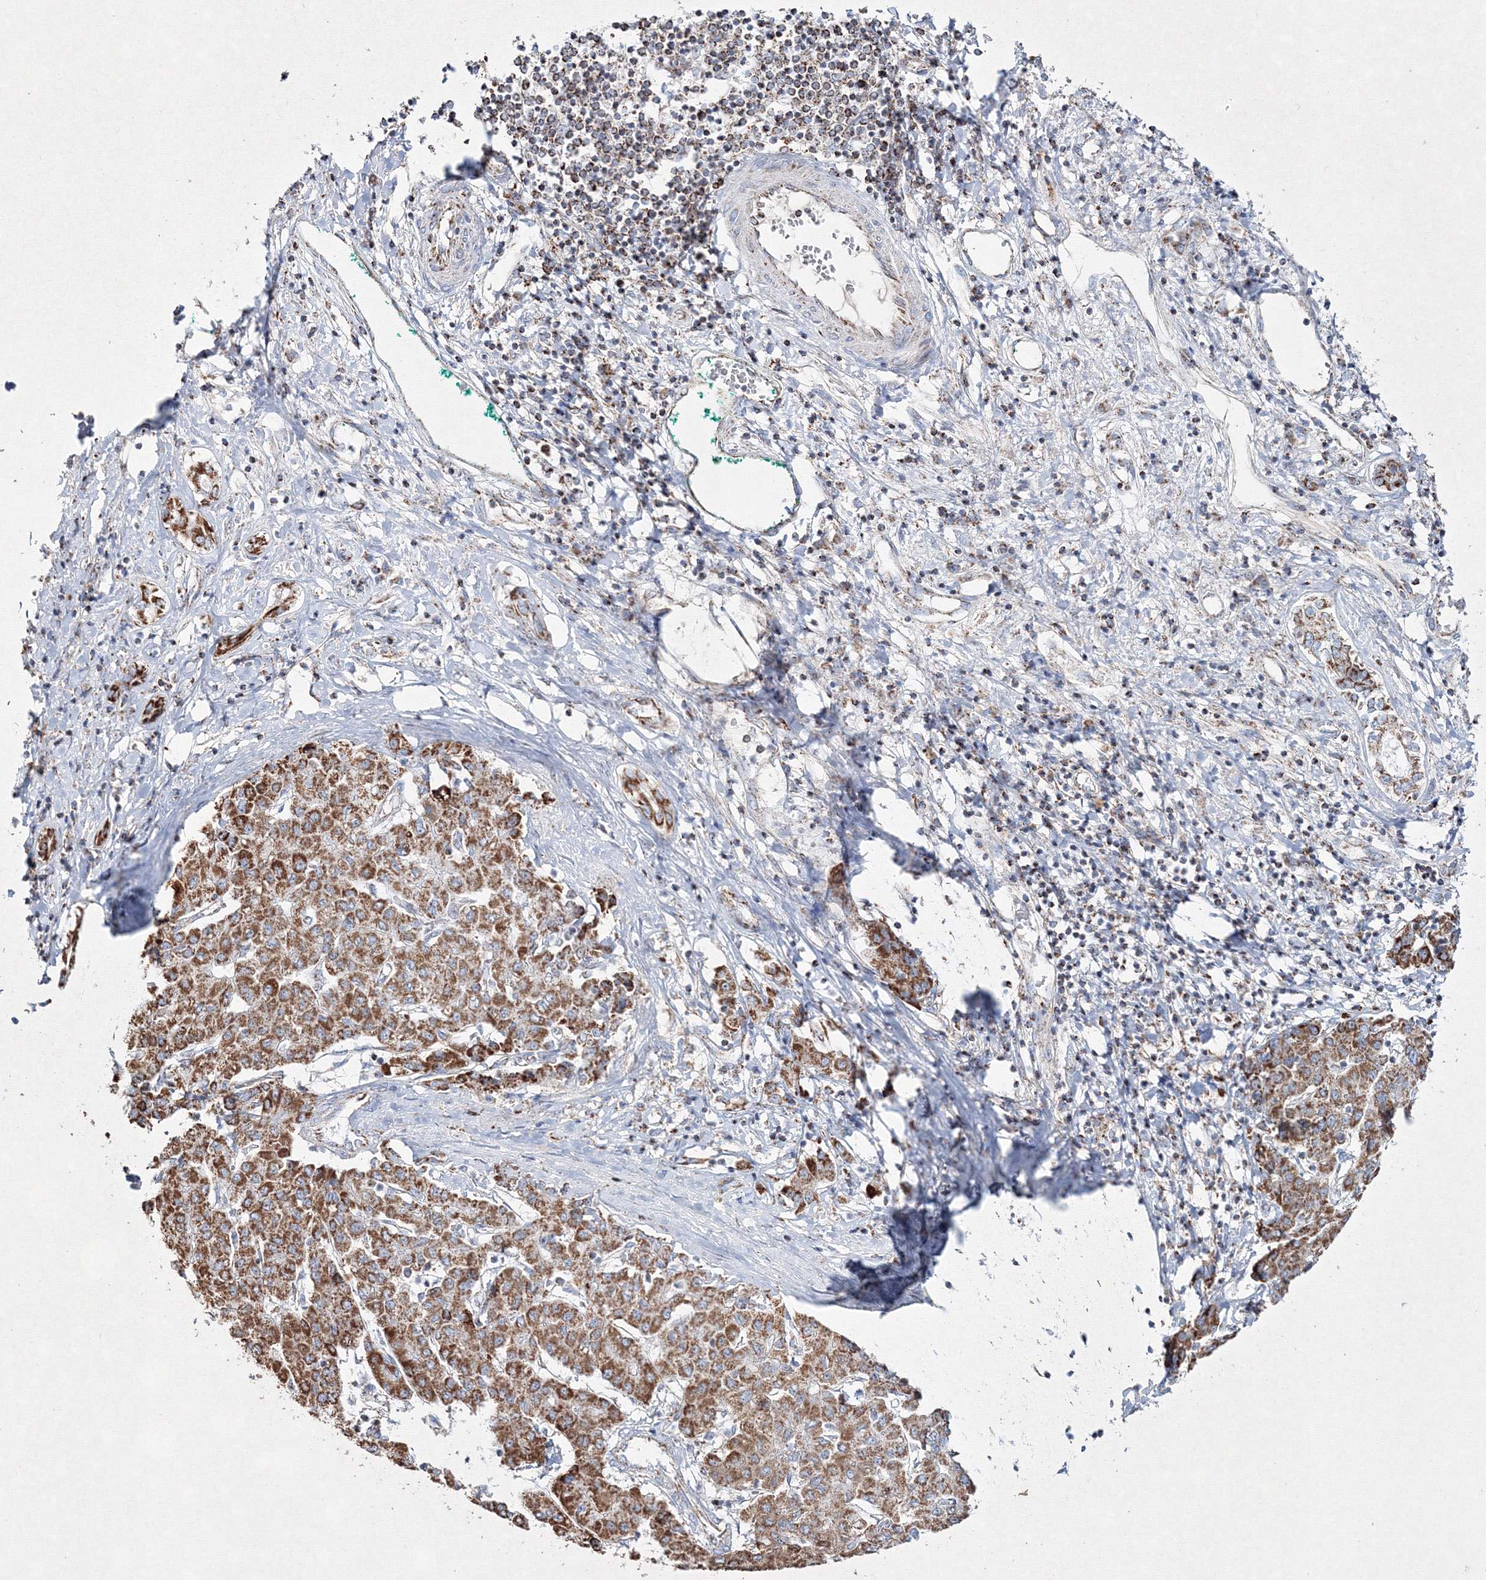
{"staining": {"intensity": "moderate", "quantity": ">75%", "location": "cytoplasmic/membranous"}, "tissue": "liver cancer", "cell_type": "Tumor cells", "image_type": "cancer", "snomed": [{"axis": "morphology", "description": "Carcinoma, Hepatocellular, NOS"}, {"axis": "topography", "description": "Liver"}], "caption": "Immunohistochemical staining of liver cancer exhibits moderate cytoplasmic/membranous protein staining in approximately >75% of tumor cells. Immunohistochemistry (ihc) stains the protein in brown and the nuclei are stained blue.", "gene": "IGSF9", "patient": {"sex": "male", "age": 65}}